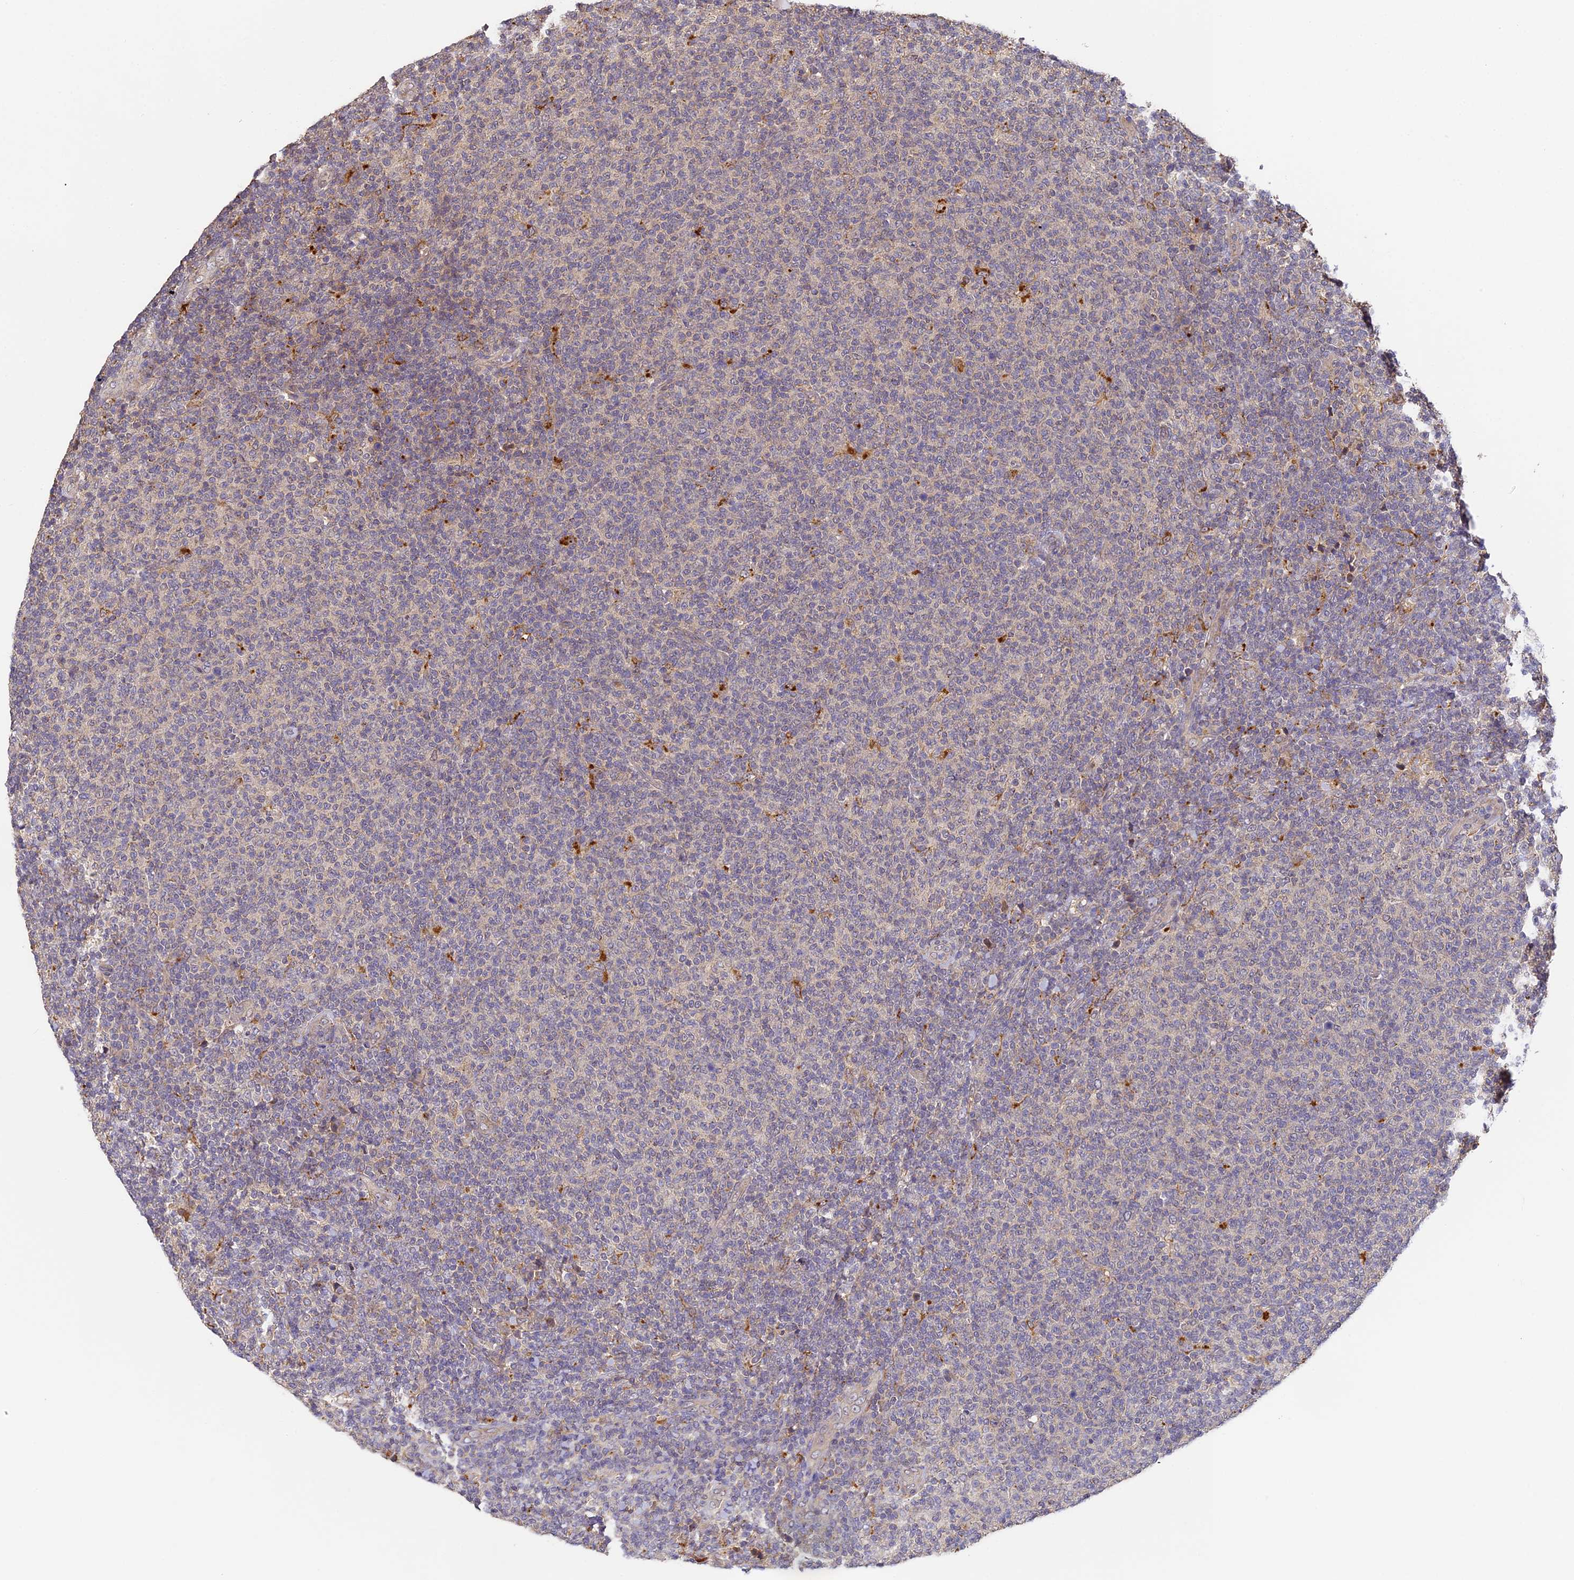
{"staining": {"intensity": "weak", "quantity": "<25%", "location": "cytoplasmic/membranous"}, "tissue": "lymphoma", "cell_type": "Tumor cells", "image_type": "cancer", "snomed": [{"axis": "morphology", "description": "Malignant lymphoma, non-Hodgkin's type, Low grade"}, {"axis": "topography", "description": "Lymph node"}], "caption": "This is a micrograph of IHC staining of lymphoma, which shows no expression in tumor cells.", "gene": "YAE1", "patient": {"sex": "male", "age": 66}}